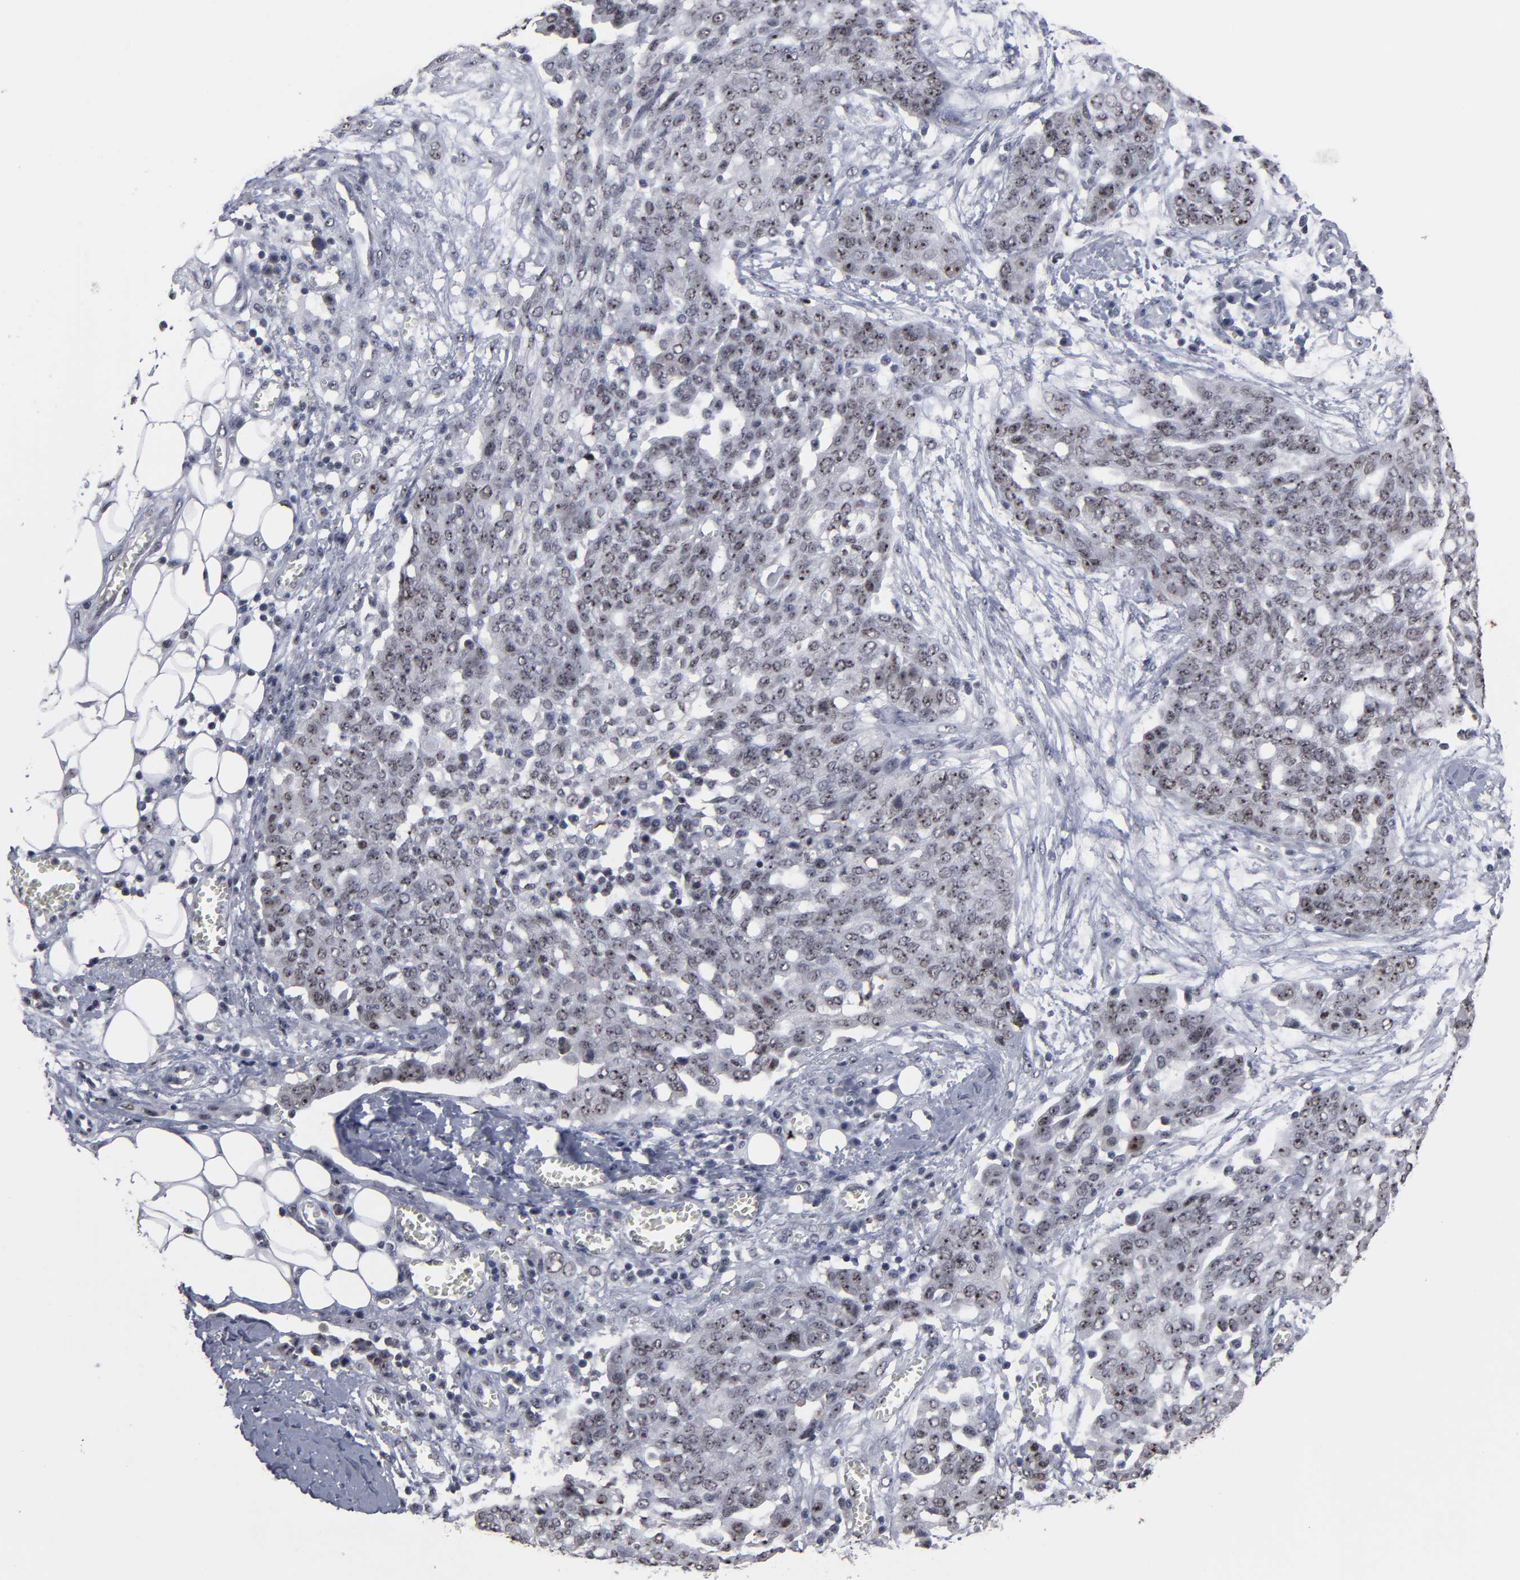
{"staining": {"intensity": "weak", "quantity": "25%-75%", "location": "nuclear"}, "tissue": "ovarian cancer", "cell_type": "Tumor cells", "image_type": "cancer", "snomed": [{"axis": "morphology", "description": "Cystadenocarcinoma, serous, NOS"}, {"axis": "topography", "description": "Soft tissue"}, {"axis": "topography", "description": "Ovary"}], "caption": "High-magnification brightfield microscopy of ovarian serous cystadenocarcinoma stained with DAB (3,3'-diaminobenzidine) (brown) and counterstained with hematoxylin (blue). tumor cells exhibit weak nuclear positivity is present in about25%-75% of cells.", "gene": "SSRP1", "patient": {"sex": "female", "age": 57}}